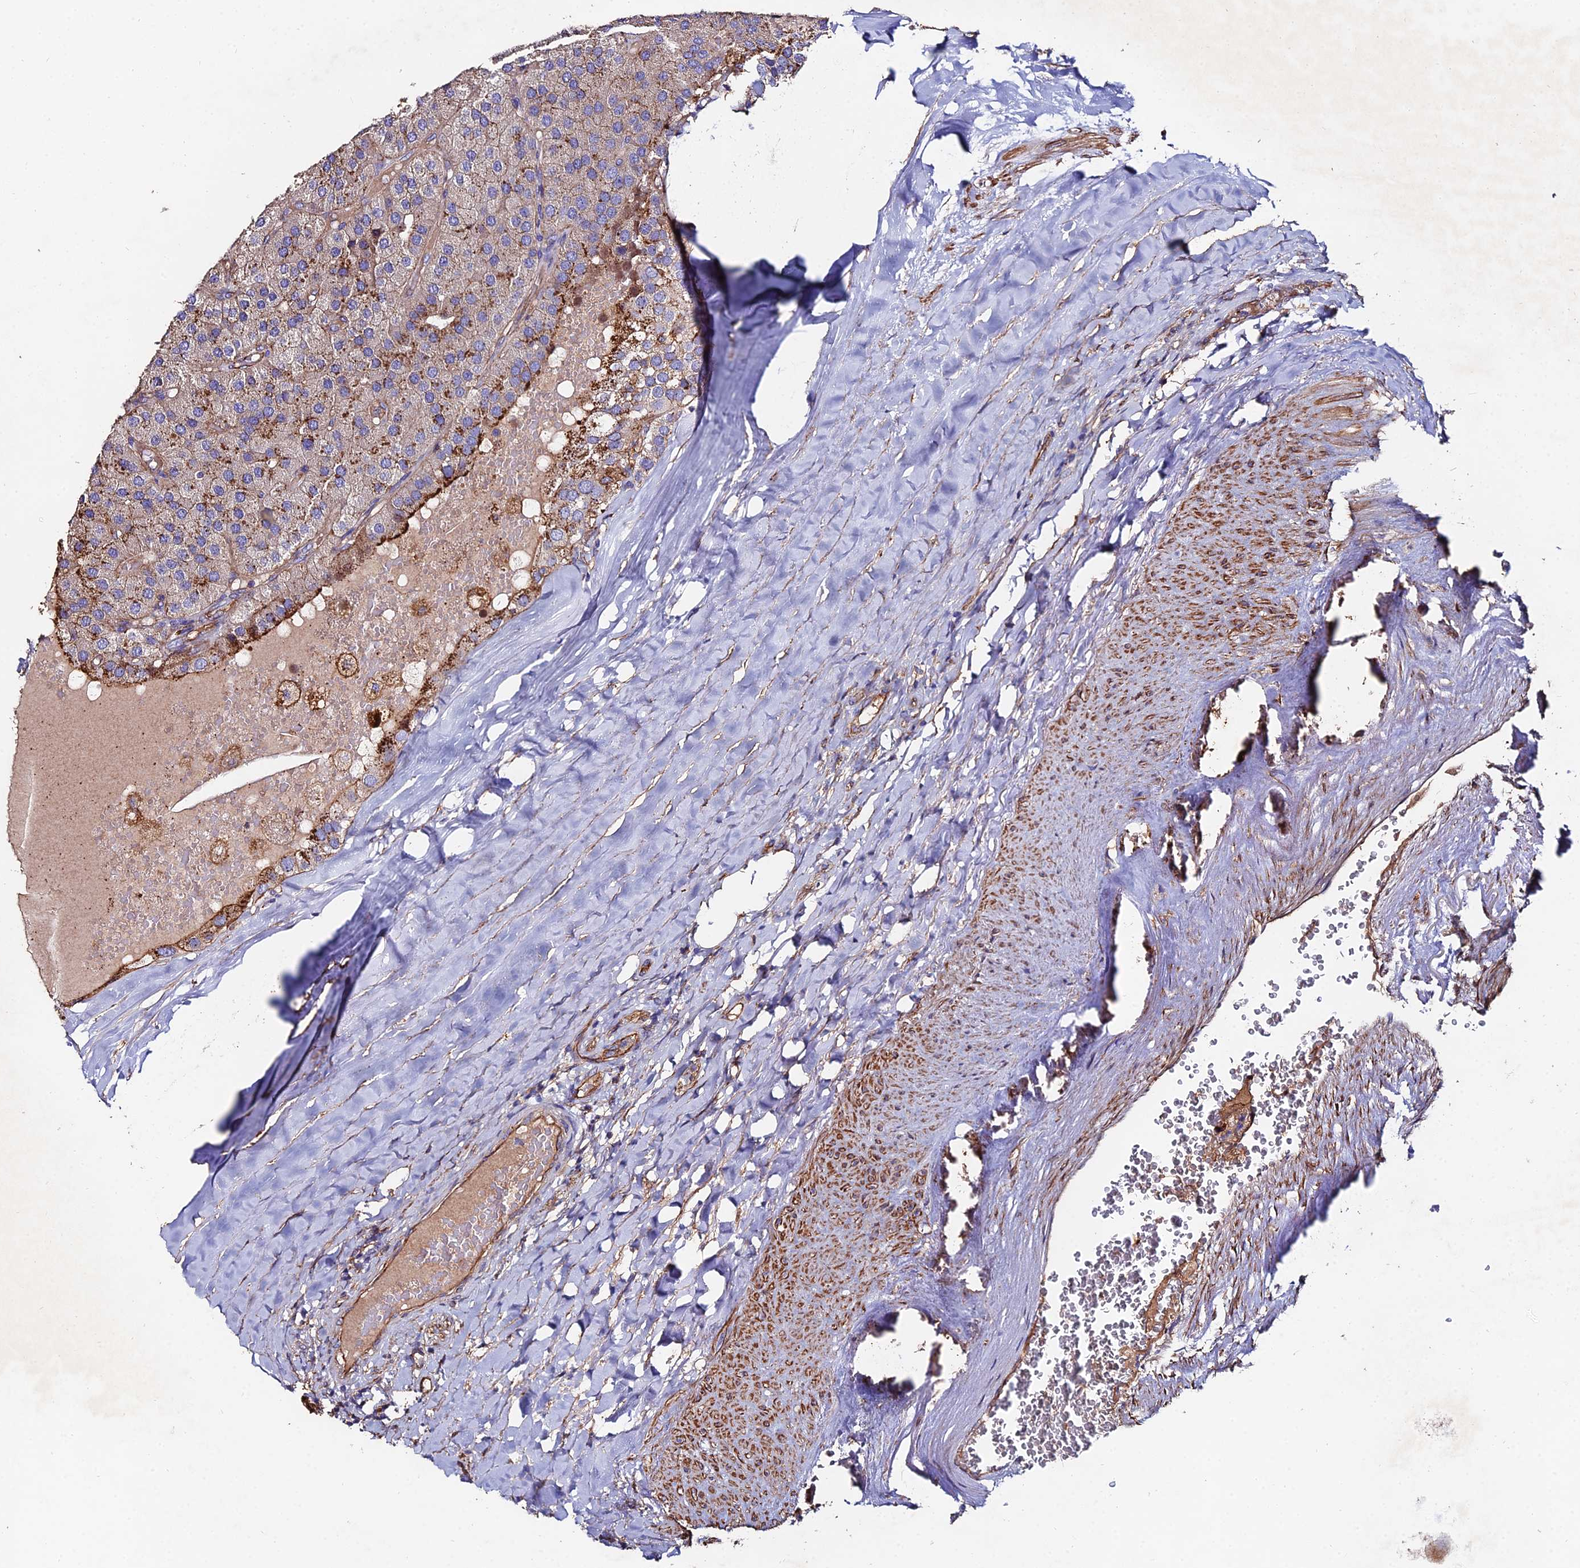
{"staining": {"intensity": "moderate", "quantity": "25%-75%", "location": "cytoplasmic/membranous"}, "tissue": "parathyroid gland", "cell_type": "Glandular cells", "image_type": "normal", "snomed": [{"axis": "morphology", "description": "Normal tissue, NOS"}, {"axis": "morphology", "description": "Adenoma, NOS"}, {"axis": "topography", "description": "Parathyroid gland"}], "caption": "This image shows unremarkable parathyroid gland stained with IHC to label a protein in brown. The cytoplasmic/membranous of glandular cells show moderate positivity for the protein. Nuclei are counter-stained blue.", "gene": "C6", "patient": {"sex": "female", "age": 86}}